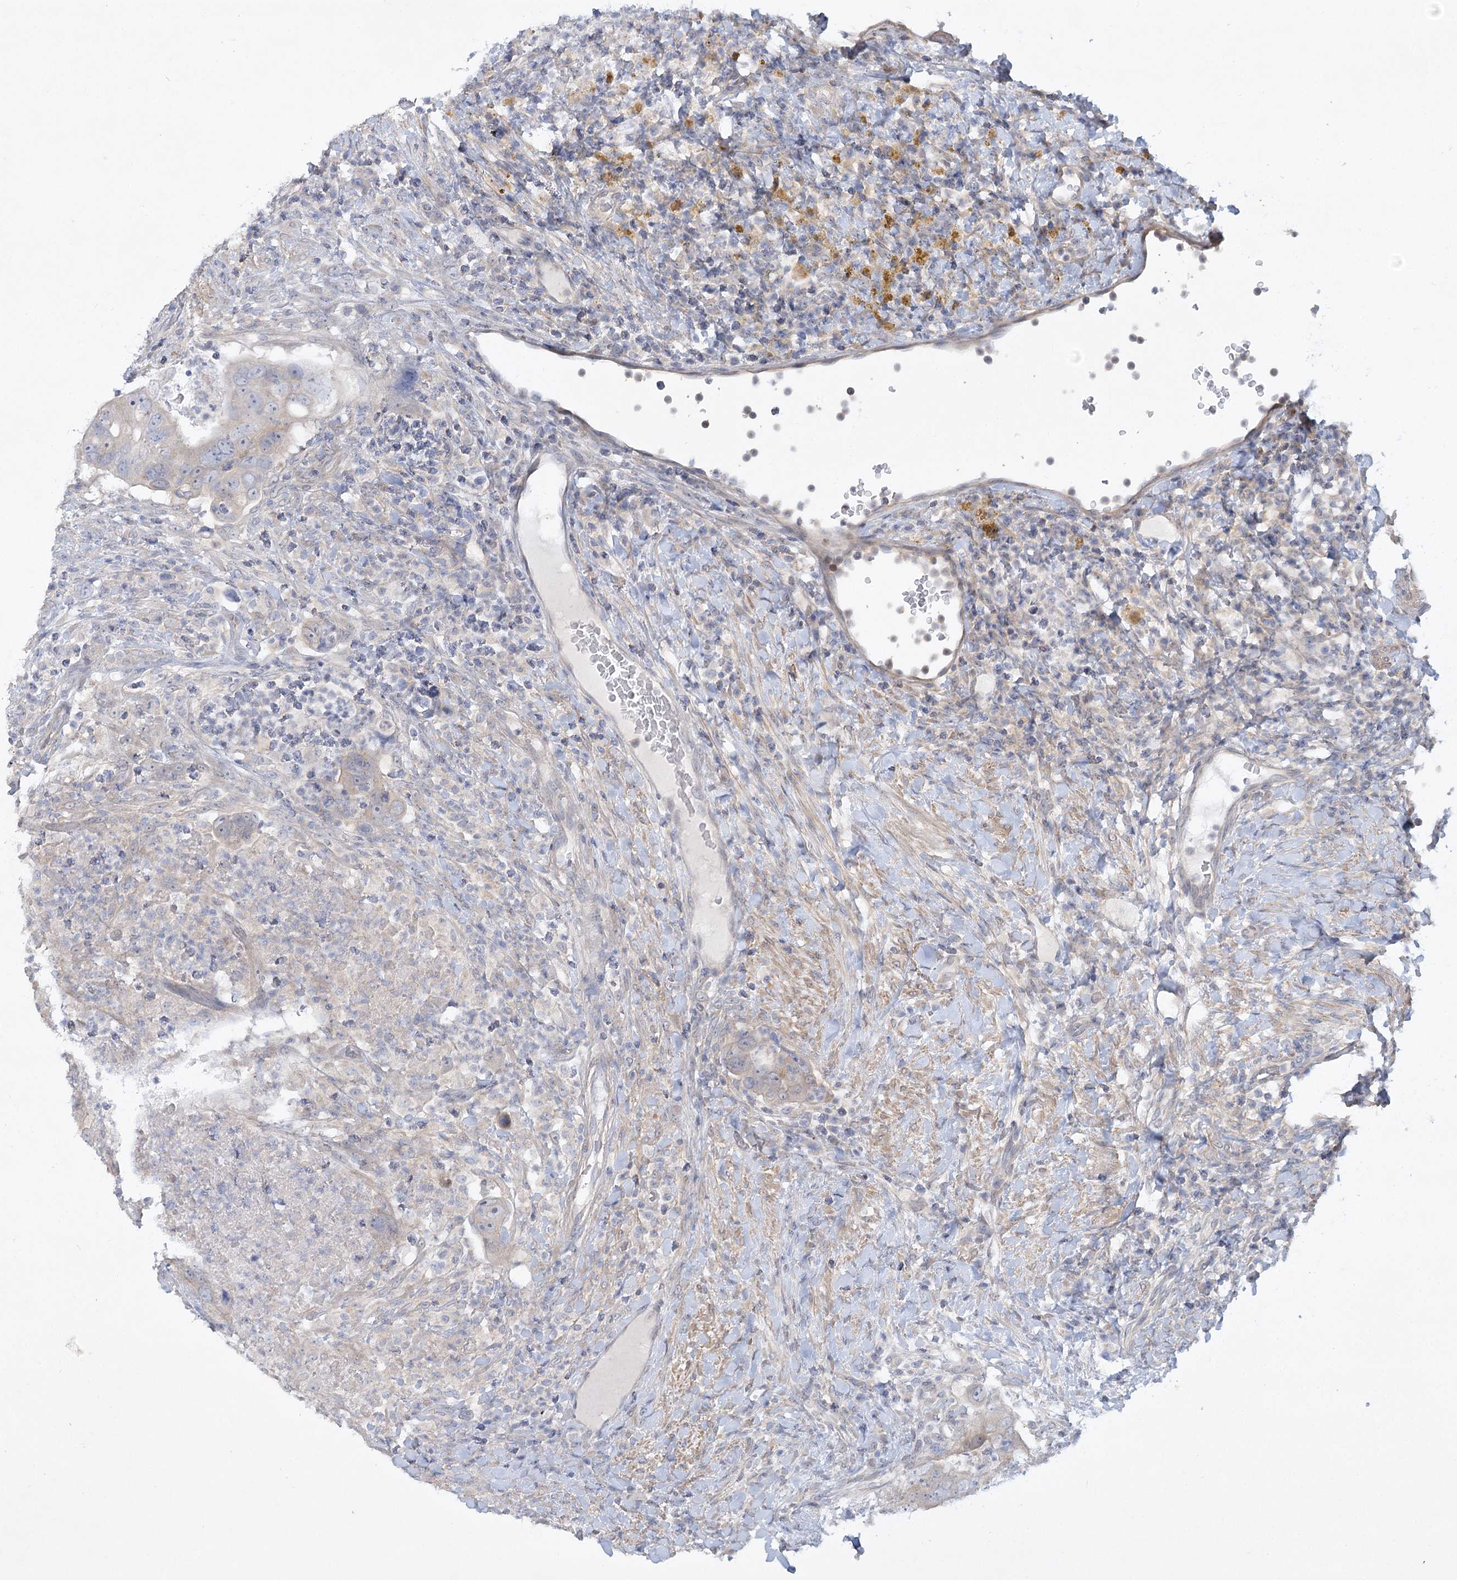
{"staining": {"intensity": "weak", "quantity": "<25%", "location": "cytoplasmic/membranous"}, "tissue": "colorectal cancer", "cell_type": "Tumor cells", "image_type": "cancer", "snomed": [{"axis": "morphology", "description": "Adenocarcinoma, NOS"}, {"axis": "topography", "description": "Rectum"}], "caption": "Immunohistochemistry (IHC) micrograph of neoplastic tissue: colorectal adenocarcinoma stained with DAB demonstrates no significant protein expression in tumor cells.", "gene": "AAMDC", "patient": {"sex": "male", "age": 59}}